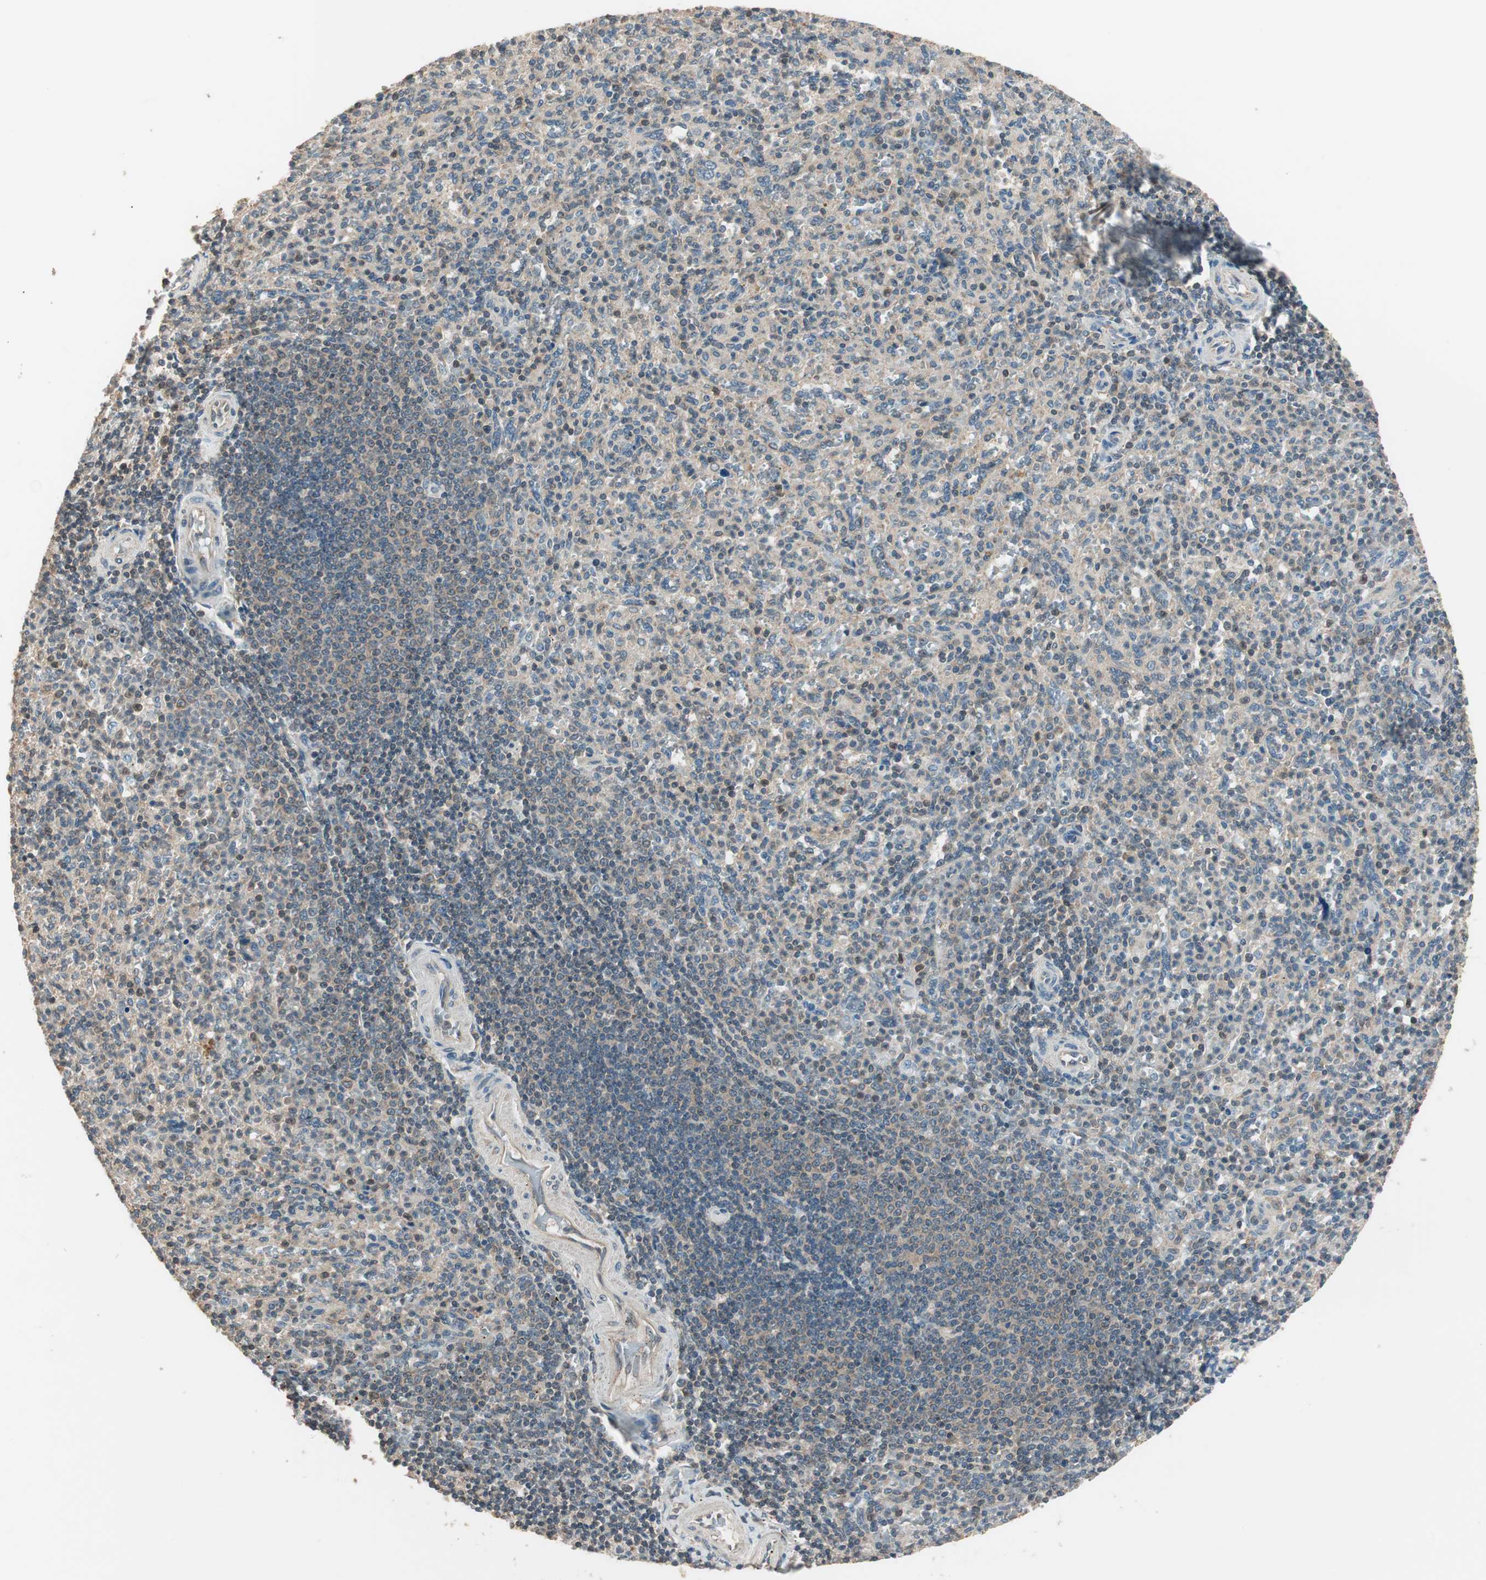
{"staining": {"intensity": "negative", "quantity": "none", "location": "none"}, "tissue": "spleen", "cell_type": "Cells in red pulp", "image_type": "normal", "snomed": [{"axis": "morphology", "description": "Normal tissue, NOS"}, {"axis": "topography", "description": "Spleen"}], "caption": "Cells in red pulp are negative for protein expression in normal human spleen. (DAB (3,3'-diaminobenzidine) immunohistochemistry (IHC) with hematoxylin counter stain).", "gene": "TRIM21", "patient": {"sex": "male", "age": 36}}